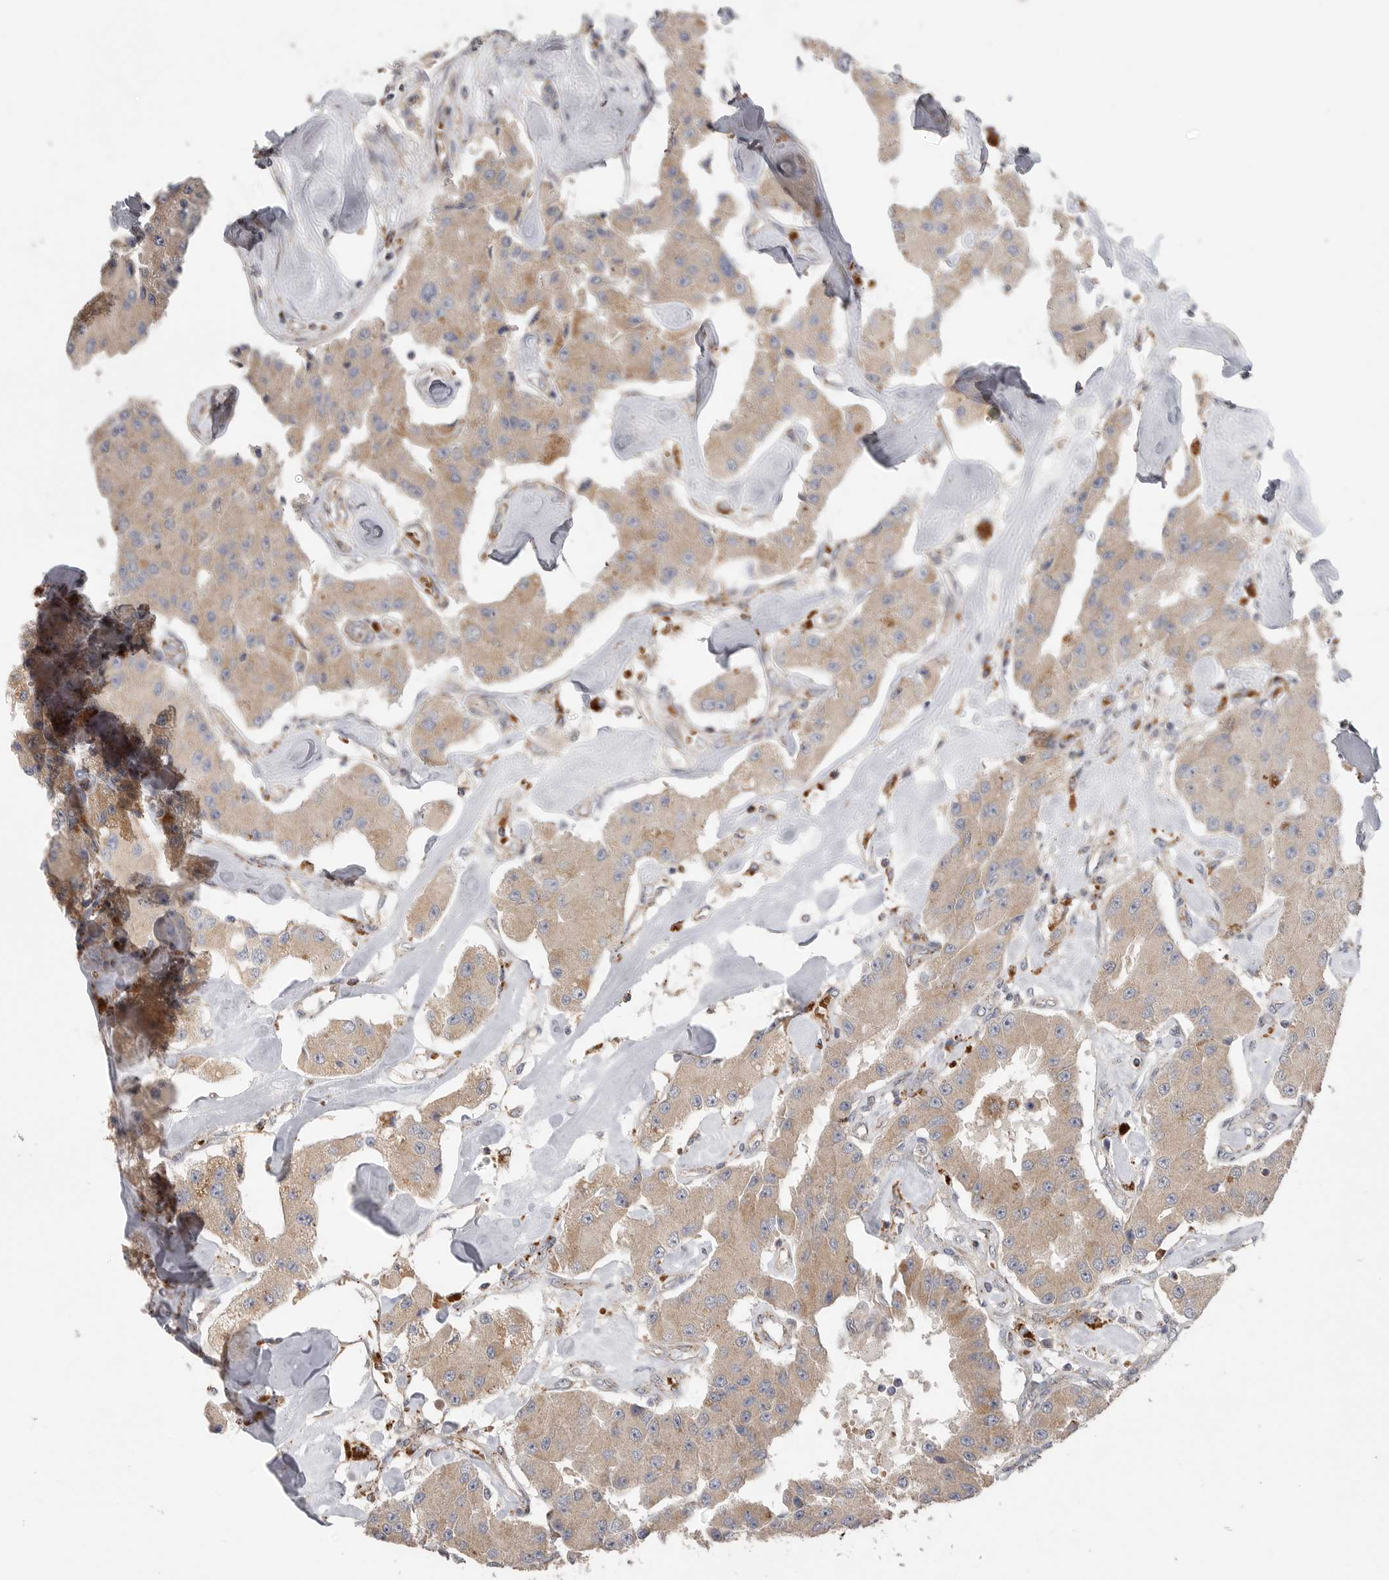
{"staining": {"intensity": "weak", "quantity": ">75%", "location": "cytoplasmic/membranous"}, "tissue": "carcinoid", "cell_type": "Tumor cells", "image_type": "cancer", "snomed": [{"axis": "morphology", "description": "Carcinoid, malignant, NOS"}, {"axis": "topography", "description": "Pancreas"}], "caption": "A brown stain labels weak cytoplasmic/membranous positivity of a protein in malignant carcinoid tumor cells.", "gene": "GALNS", "patient": {"sex": "male", "age": 41}}